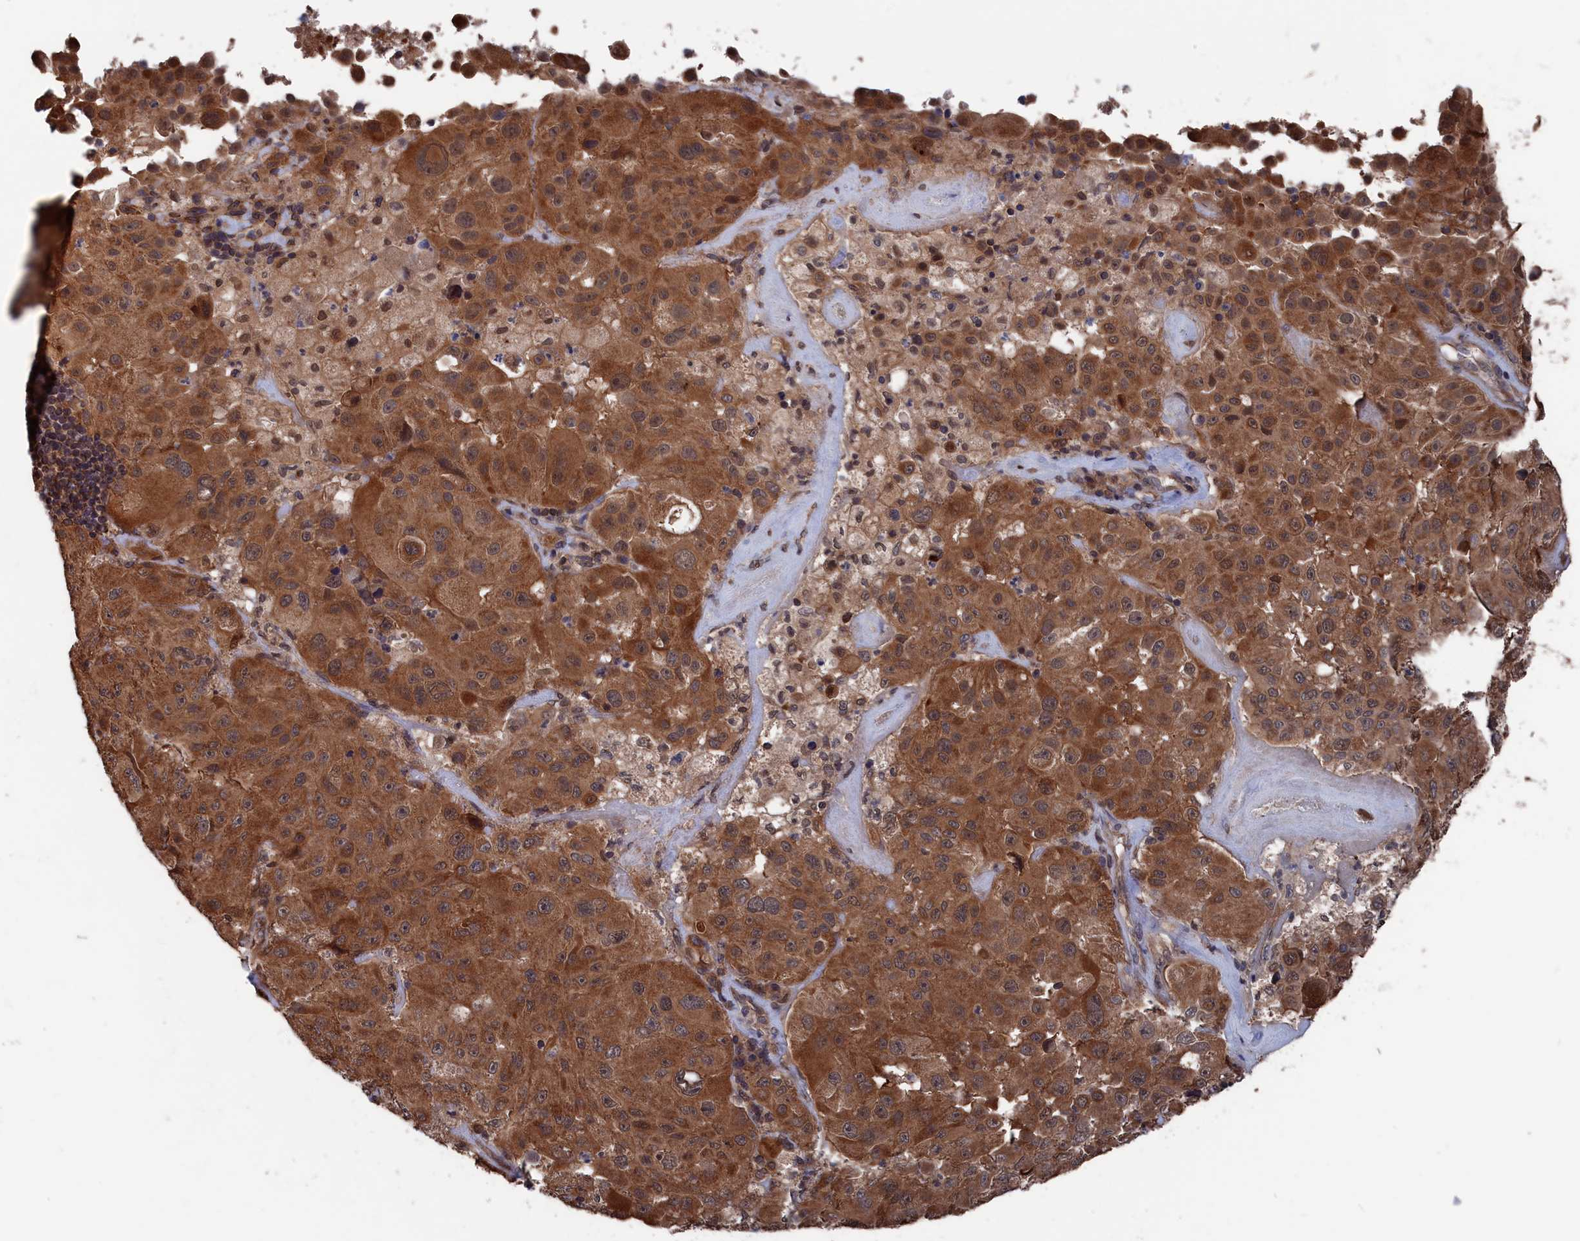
{"staining": {"intensity": "moderate", "quantity": ">75%", "location": "cytoplasmic/membranous"}, "tissue": "melanoma", "cell_type": "Tumor cells", "image_type": "cancer", "snomed": [{"axis": "morphology", "description": "Malignant melanoma, Metastatic site"}, {"axis": "topography", "description": "Lymph node"}], "caption": "Tumor cells show moderate cytoplasmic/membranous staining in approximately >75% of cells in melanoma.", "gene": "PDE12", "patient": {"sex": "male", "age": 62}}